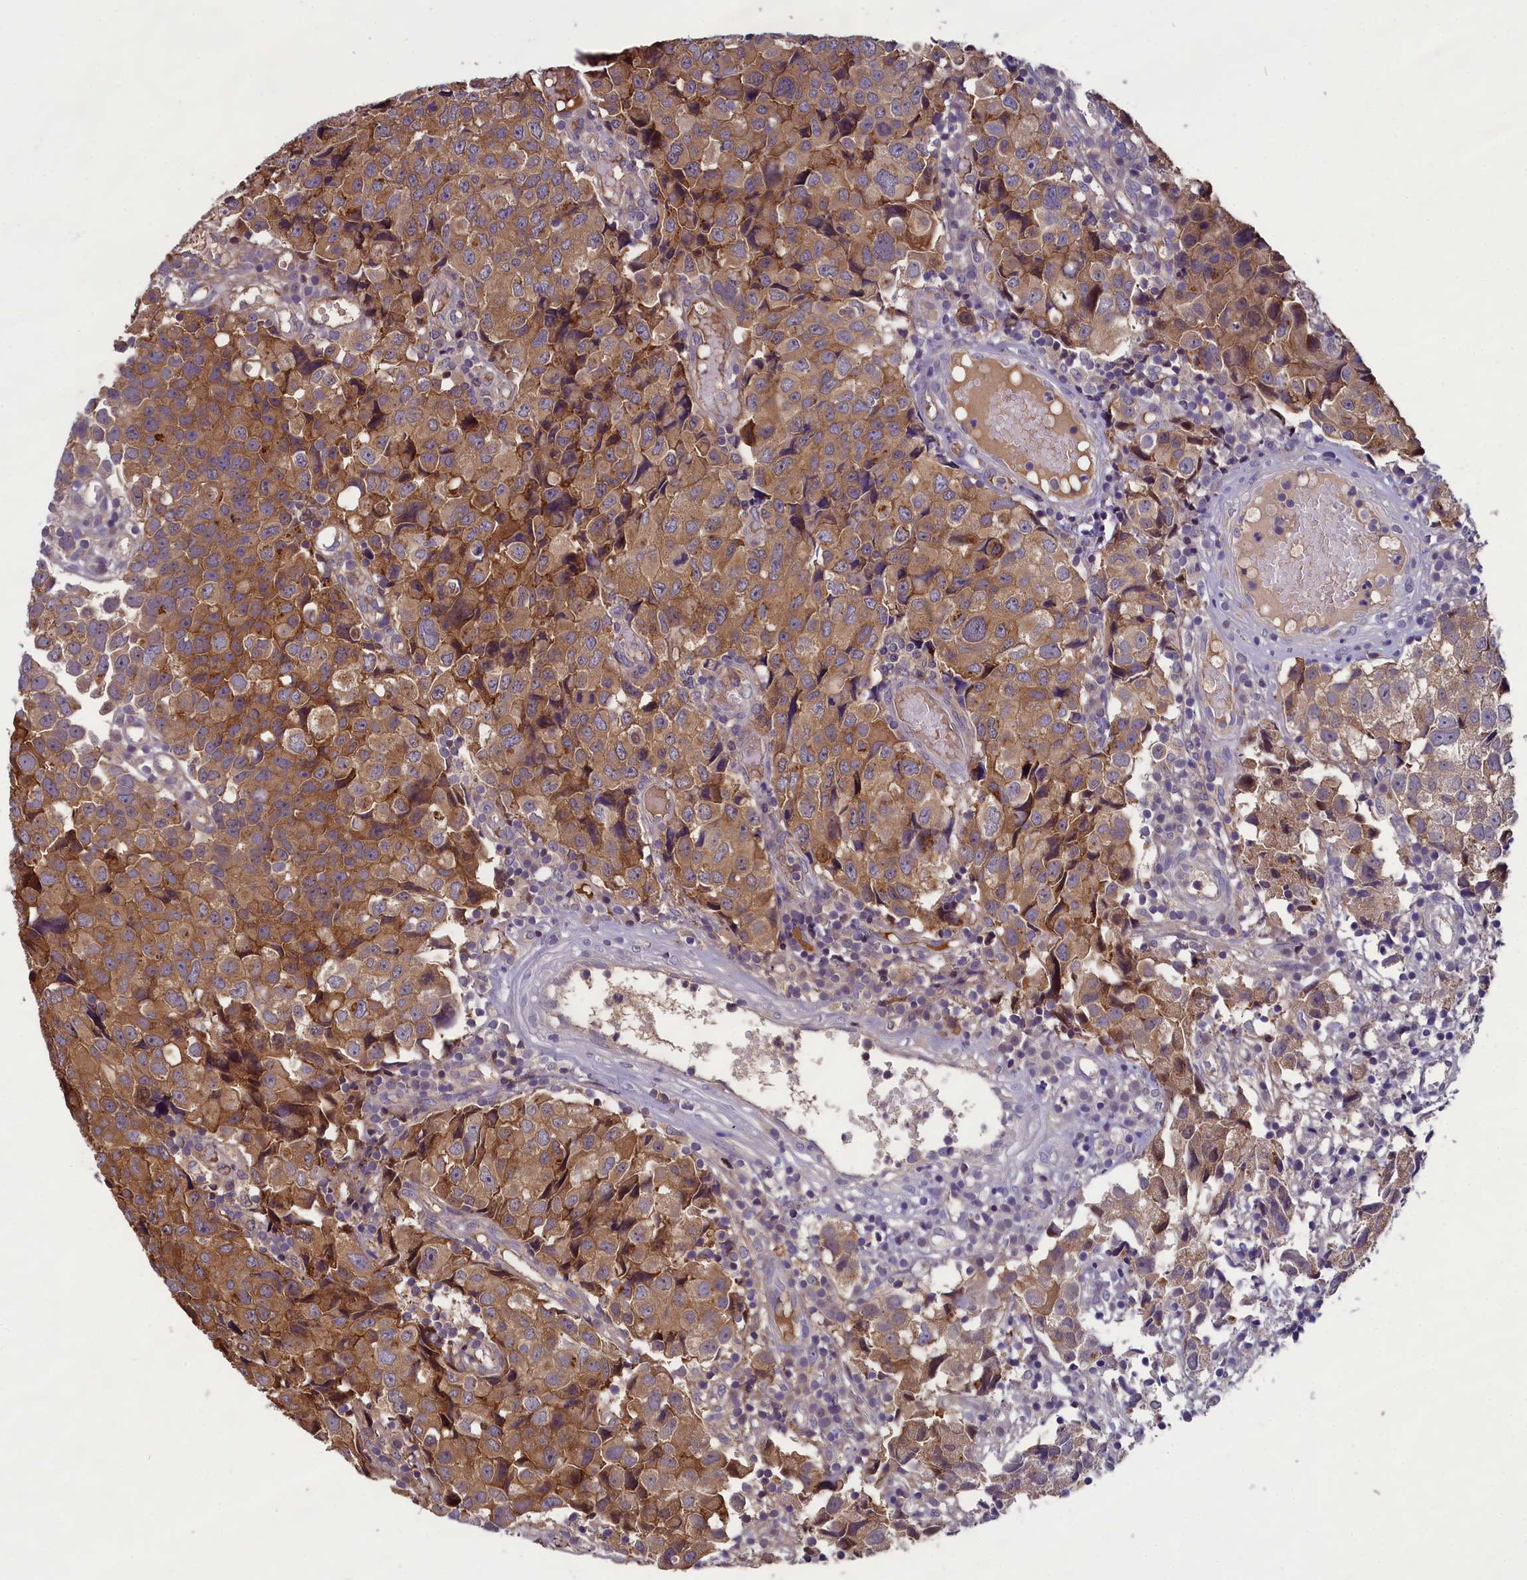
{"staining": {"intensity": "moderate", "quantity": ">75%", "location": "cytoplasmic/membranous"}, "tissue": "urothelial cancer", "cell_type": "Tumor cells", "image_type": "cancer", "snomed": [{"axis": "morphology", "description": "Urothelial carcinoma, High grade"}, {"axis": "topography", "description": "Urinary bladder"}], "caption": "Tumor cells exhibit medium levels of moderate cytoplasmic/membranous staining in about >75% of cells in urothelial carcinoma (high-grade).", "gene": "ABCC8", "patient": {"sex": "female", "age": 75}}